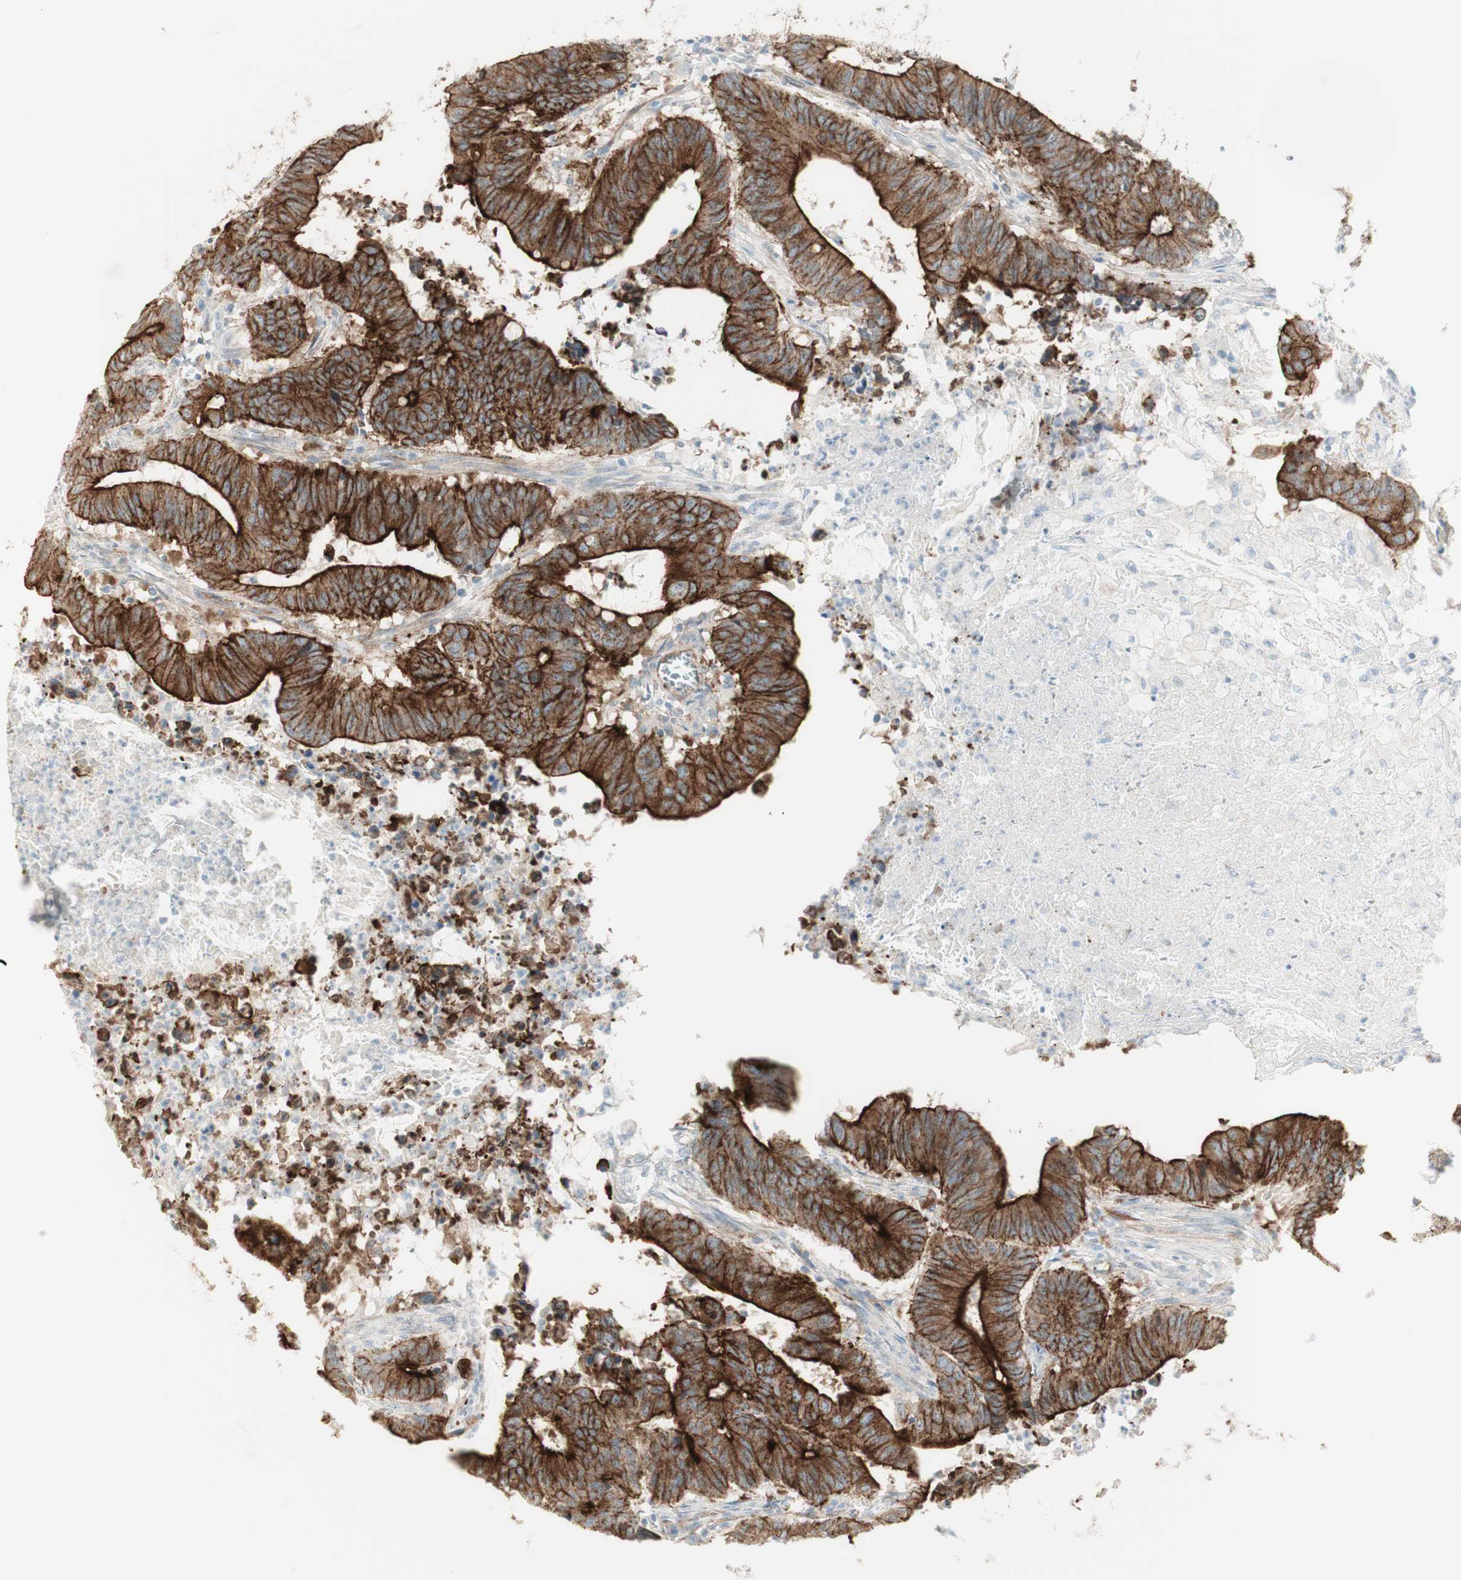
{"staining": {"intensity": "strong", "quantity": ">75%", "location": "cytoplasmic/membranous"}, "tissue": "colorectal cancer", "cell_type": "Tumor cells", "image_type": "cancer", "snomed": [{"axis": "morphology", "description": "Adenocarcinoma, NOS"}, {"axis": "topography", "description": "Colon"}], "caption": "Immunohistochemical staining of human adenocarcinoma (colorectal) reveals high levels of strong cytoplasmic/membranous protein staining in approximately >75% of tumor cells.", "gene": "MYO6", "patient": {"sex": "male", "age": 45}}